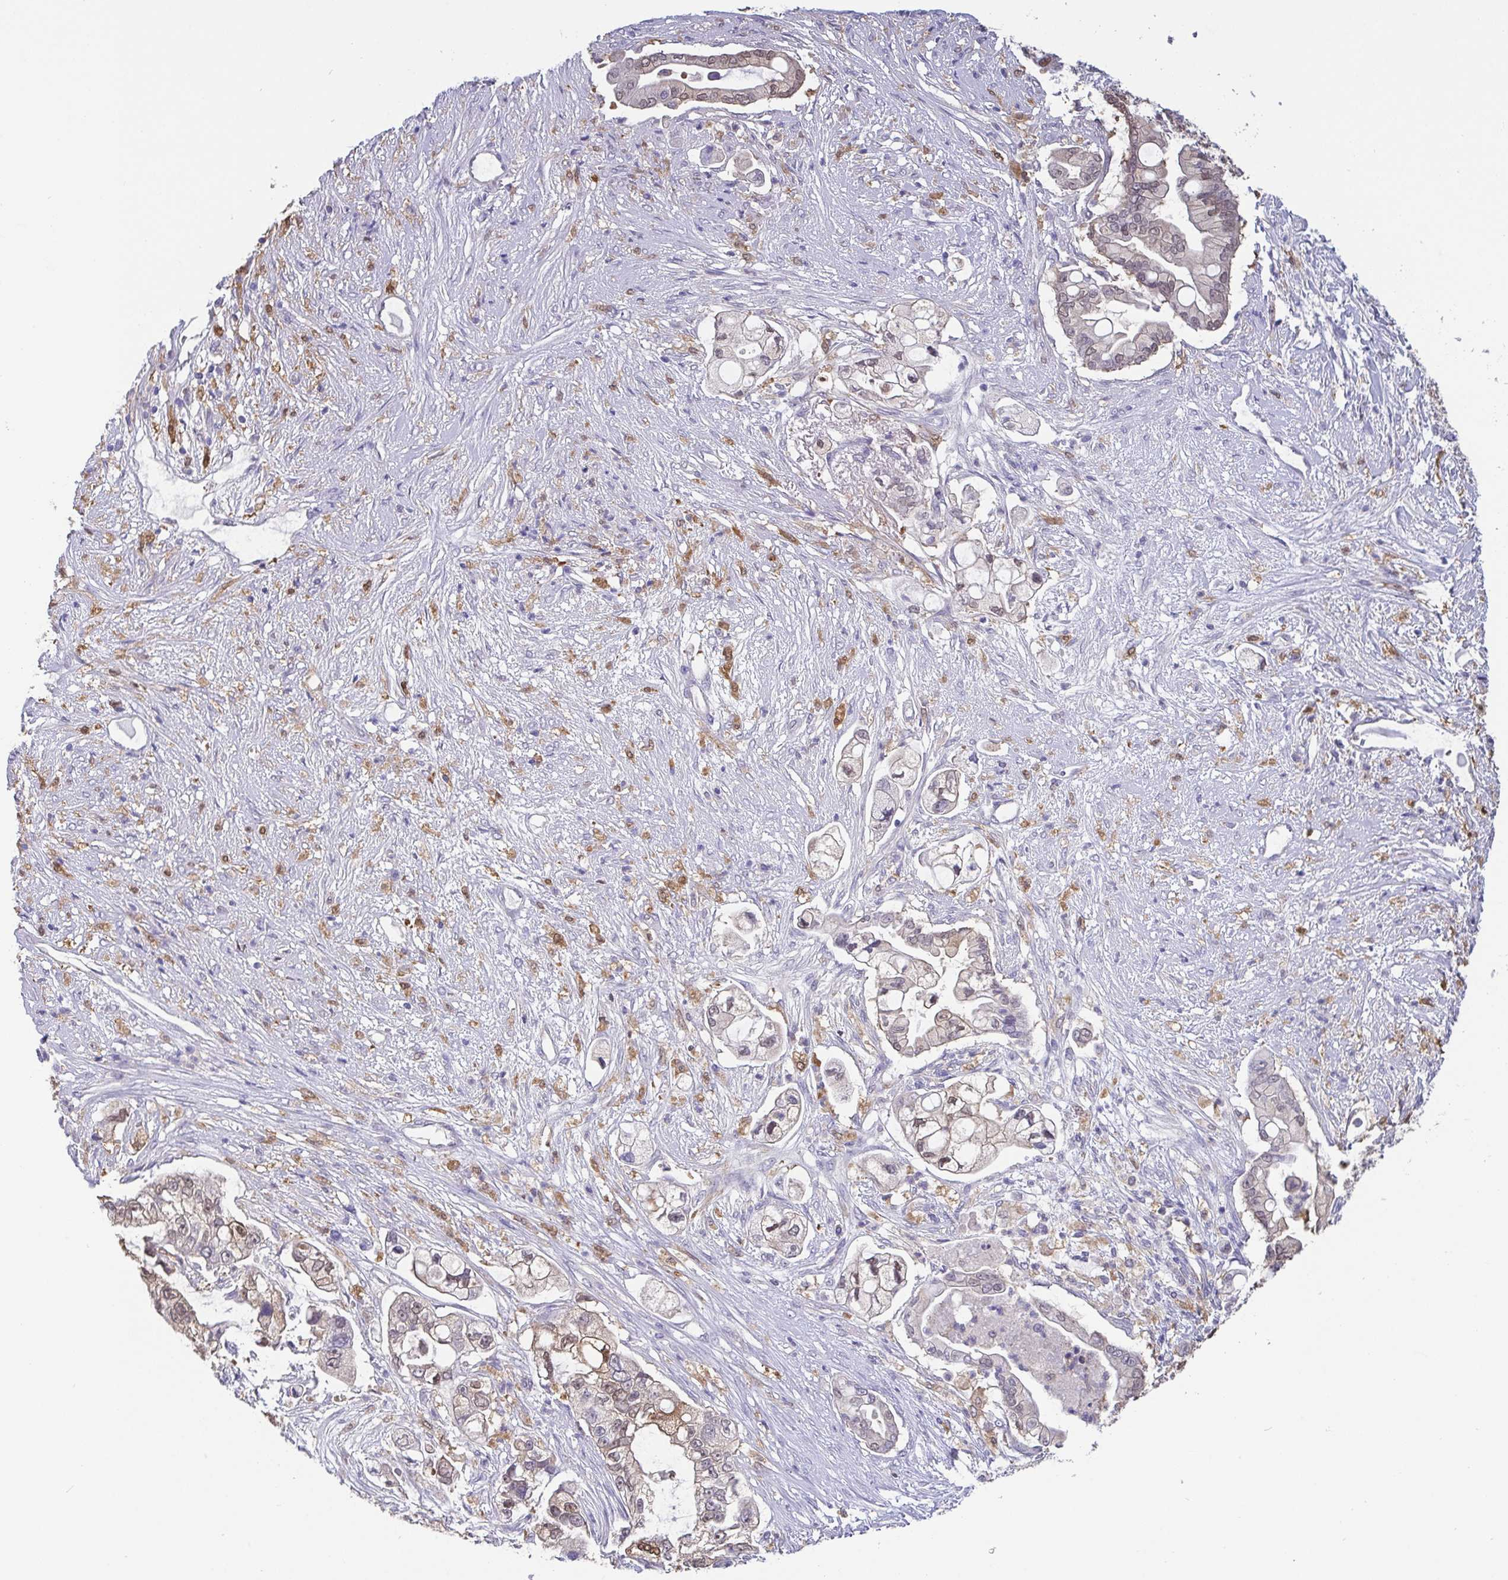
{"staining": {"intensity": "weak", "quantity": "<25%", "location": "nuclear"}, "tissue": "pancreatic cancer", "cell_type": "Tumor cells", "image_type": "cancer", "snomed": [{"axis": "morphology", "description": "Adenocarcinoma, NOS"}, {"axis": "topography", "description": "Pancreas"}], "caption": "The IHC image has no significant staining in tumor cells of pancreatic cancer tissue.", "gene": "IDH1", "patient": {"sex": "female", "age": 69}}